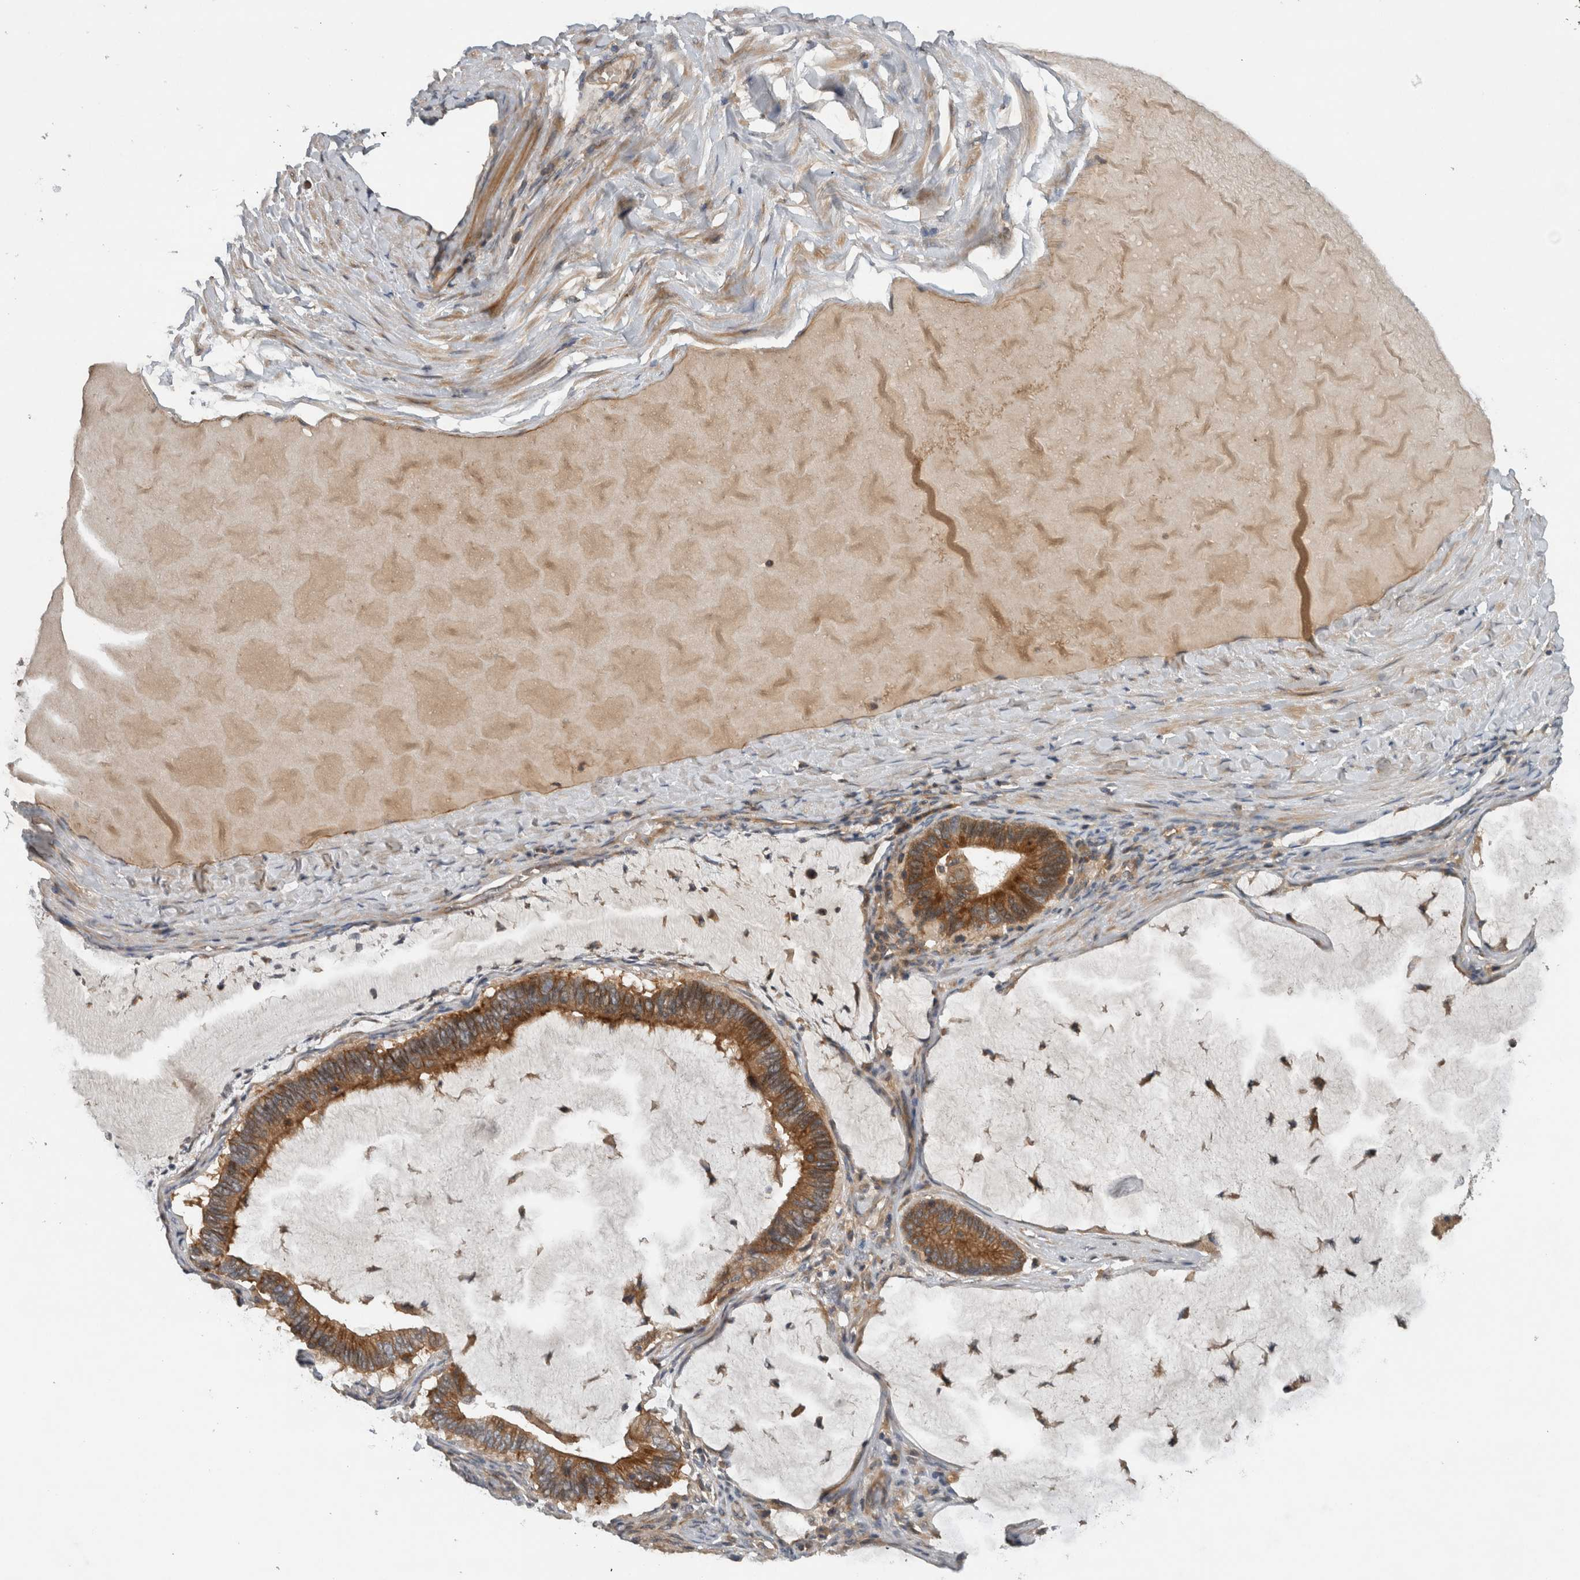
{"staining": {"intensity": "moderate", "quantity": ">75%", "location": "cytoplasmic/membranous"}, "tissue": "ovarian cancer", "cell_type": "Tumor cells", "image_type": "cancer", "snomed": [{"axis": "morphology", "description": "Cystadenocarcinoma, mucinous, NOS"}, {"axis": "topography", "description": "Ovary"}], "caption": "Immunohistochemistry (IHC) (DAB) staining of human ovarian mucinous cystadenocarcinoma demonstrates moderate cytoplasmic/membranous protein expression in about >75% of tumor cells.", "gene": "SCARA5", "patient": {"sex": "female", "age": 61}}